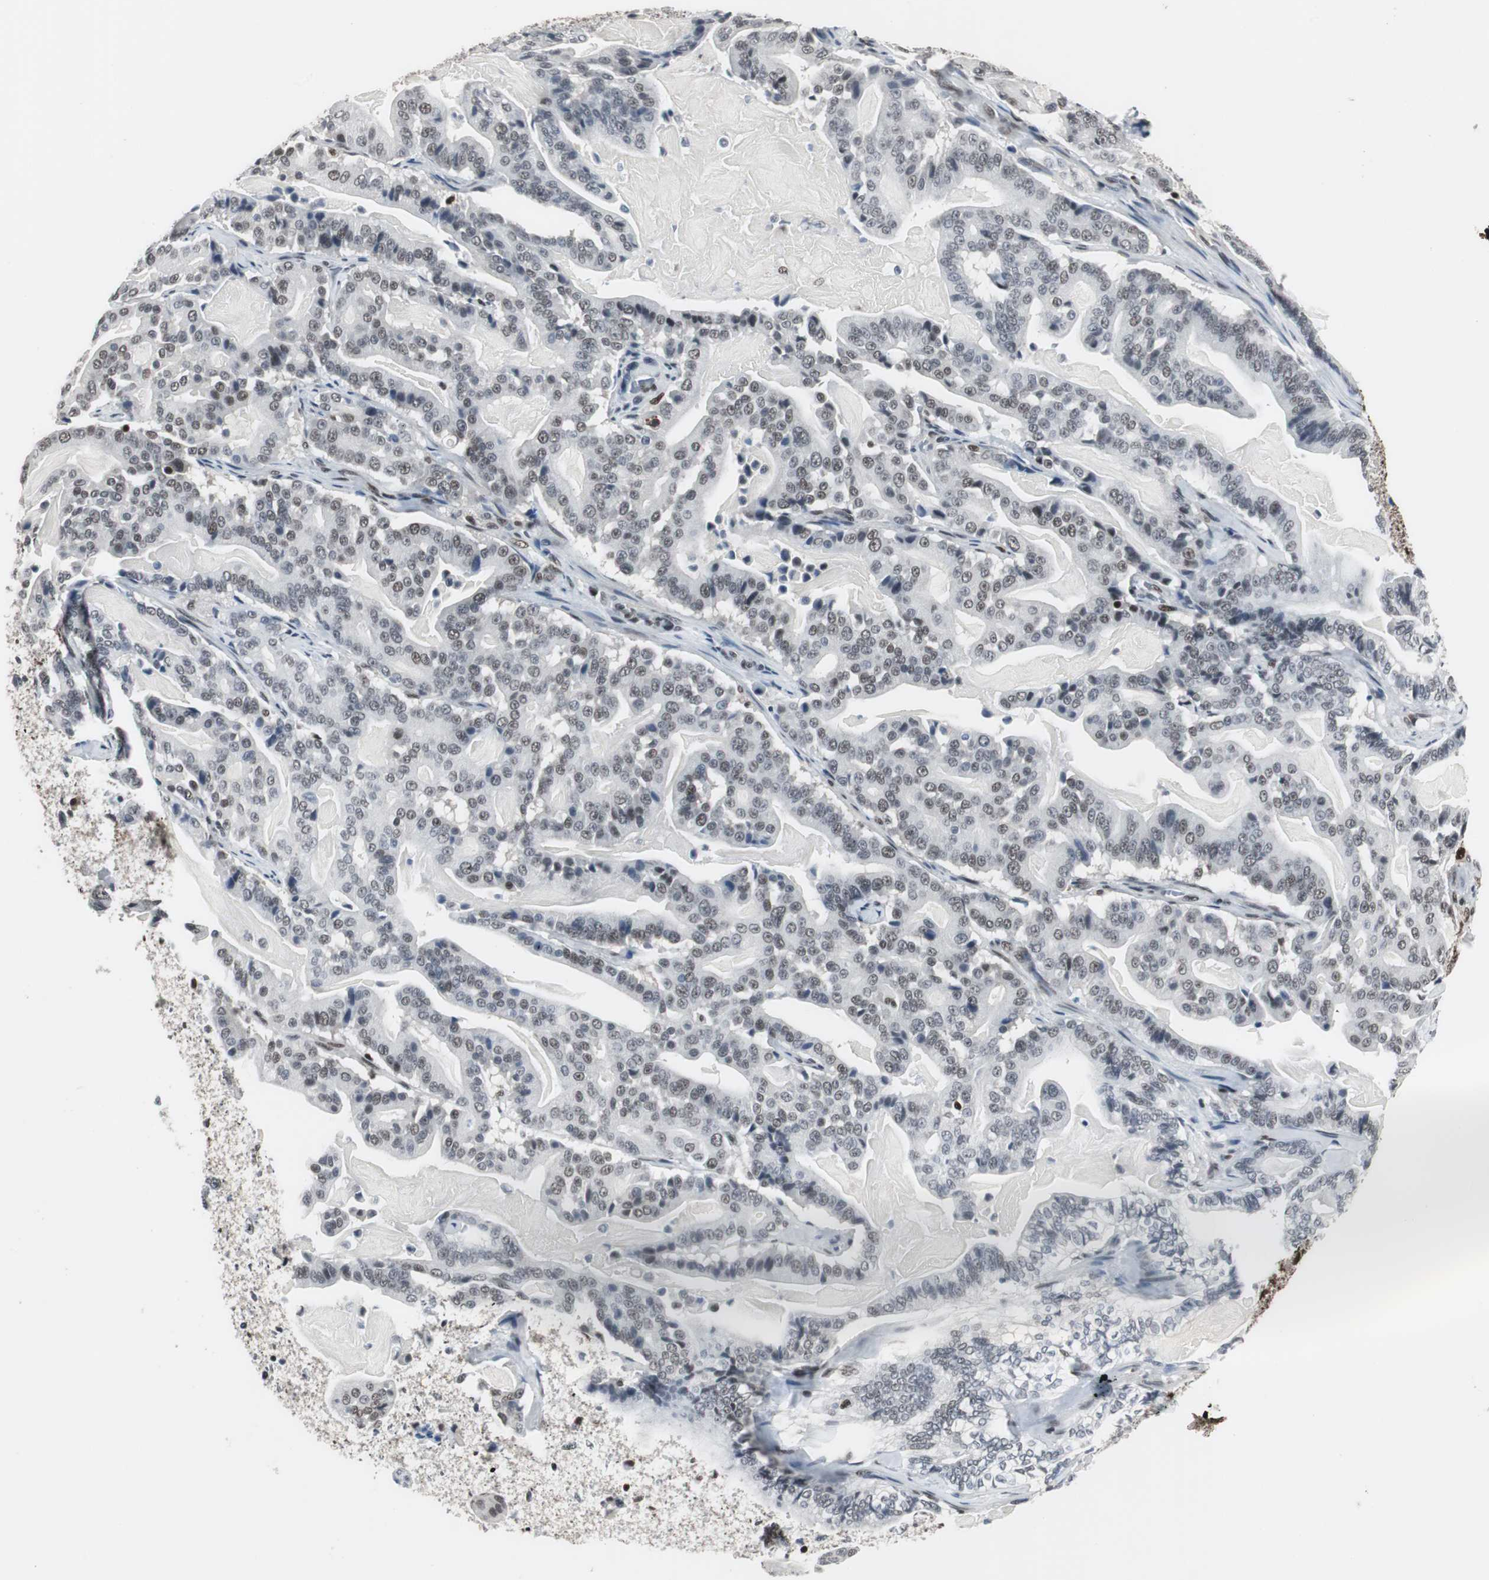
{"staining": {"intensity": "weak", "quantity": ">75%", "location": "nuclear"}, "tissue": "pancreatic cancer", "cell_type": "Tumor cells", "image_type": "cancer", "snomed": [{"axis": "morphology", "description": "Adenocarcinoma, NOS"}, {"axis": "topography", "description": "Pancreas"}], "caption": "Immunohistochemistry (IHC) (DAB) staining of human pancreatic cancer (adenocarcinoma) shows weak nuclear protein staining in approximately >75% of tumor cells.", "gene": "RAD9A", "patient": {"sex": "male", "age": 63}}